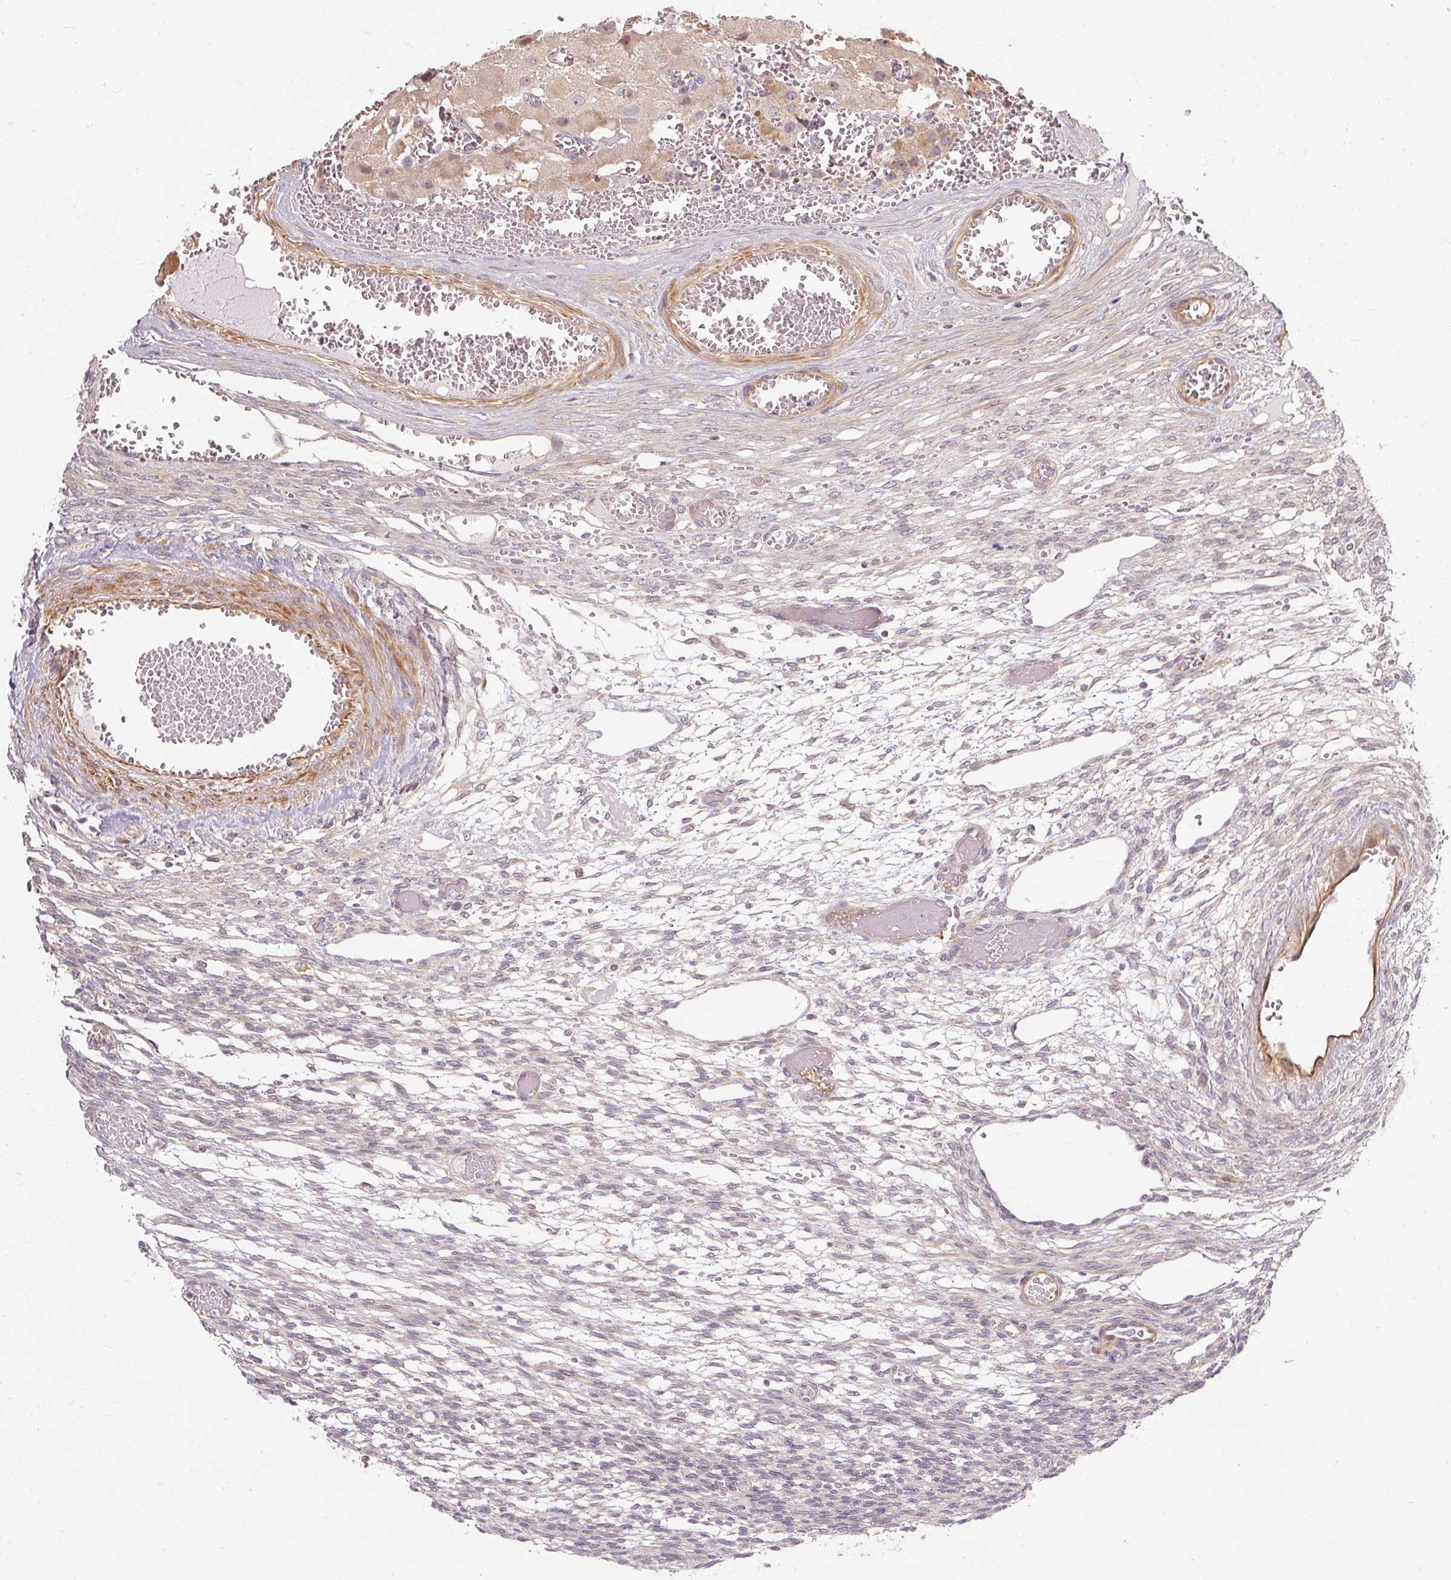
{"staining": {"intensity": "moderate", "quantity": ">75%", "location": "cytoplasmic/membranous"}, "tissue": "ovary", "cell_type": "Follicle cells", "image_type": "normal", "snomed": [{"axis": "morphology", "description": "Normal tissue, NOS"}, {"axis": "topography", "description": "Ovary"}], "caption": "Immunohistochemical staining of normal ovary displays moderate cytoplasmic/membranous protein expression in about >75% of follicle cells.", "gene": "RB1CC1", "patient": {"sex": "female", "age": 67}}